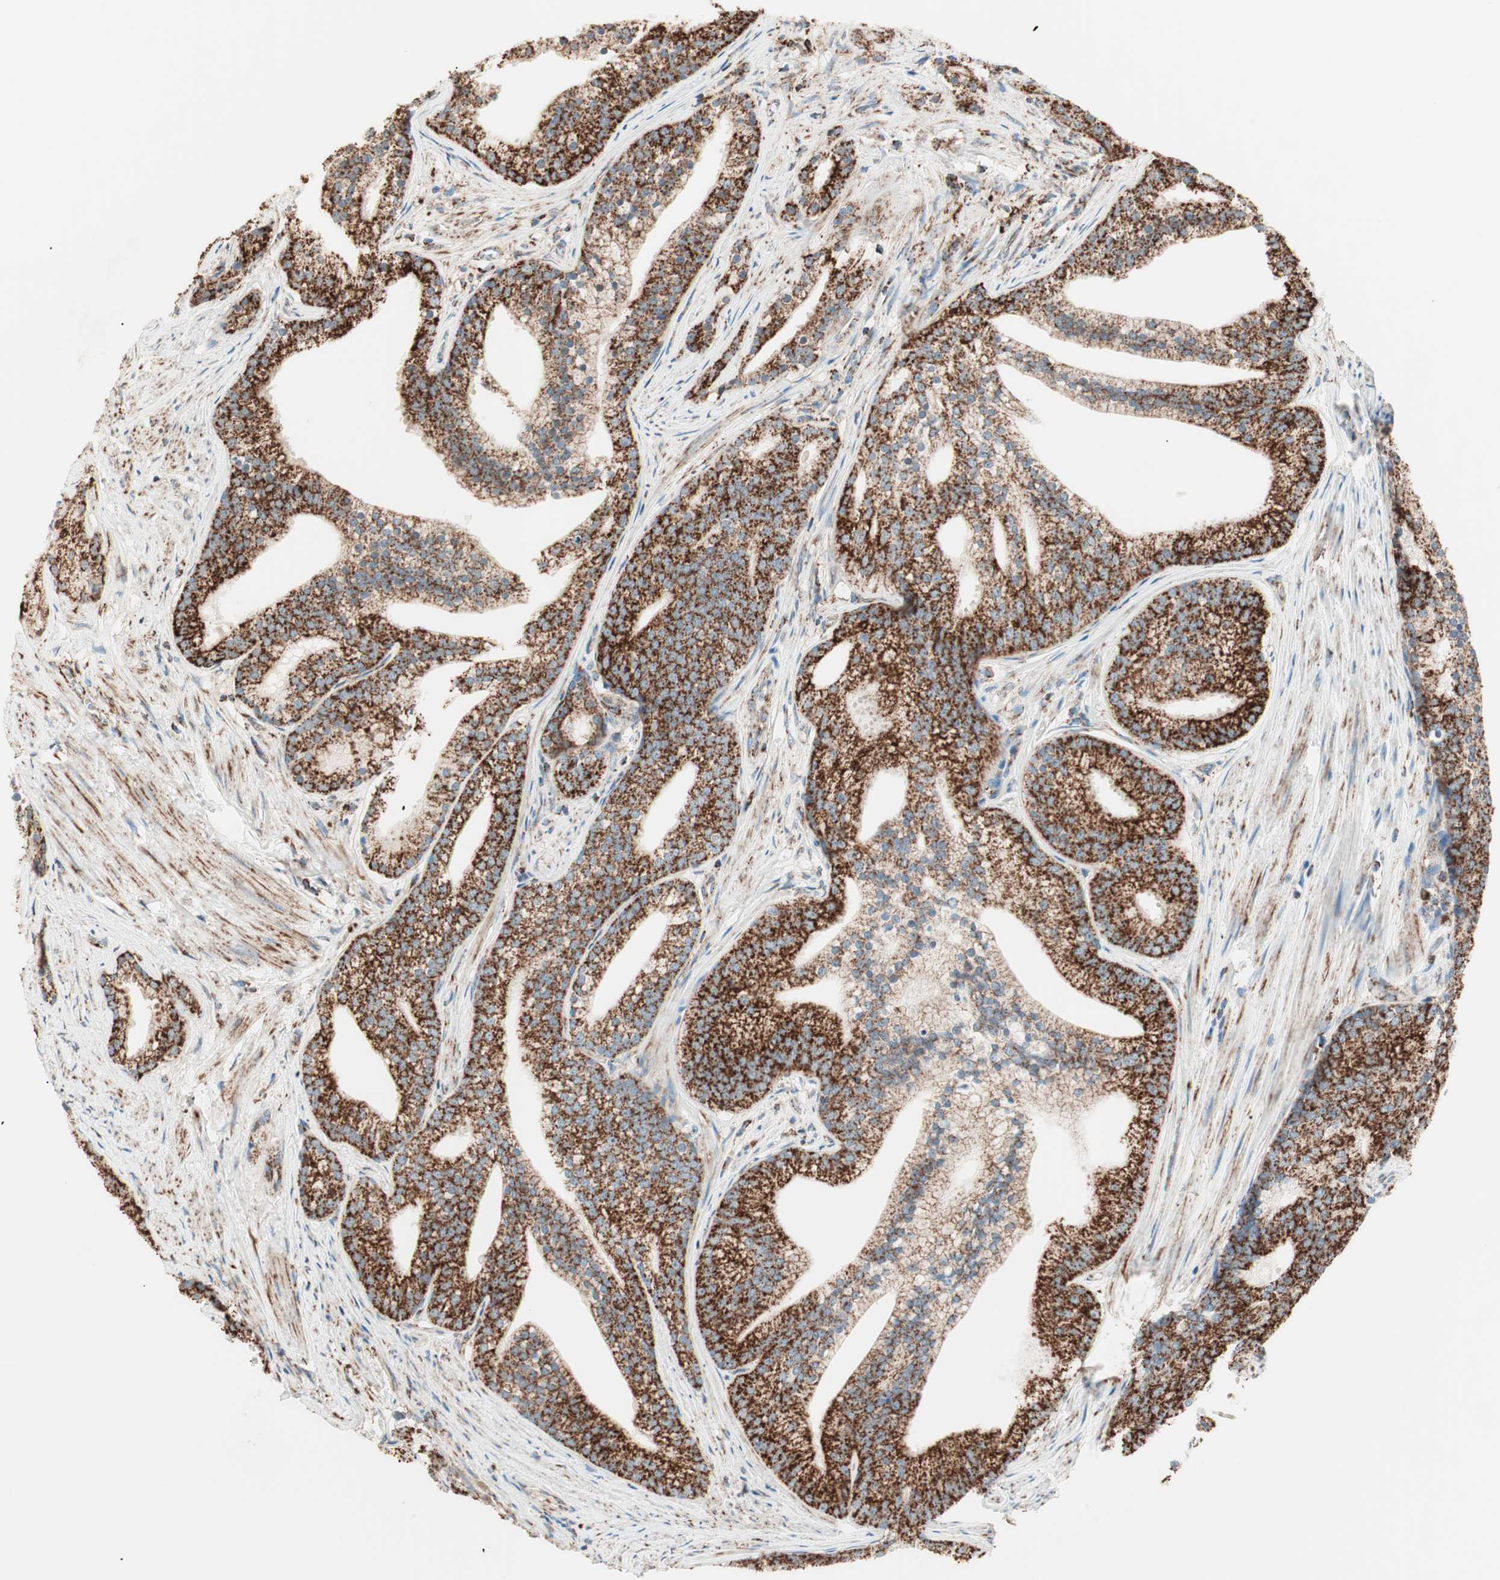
{"staining": {"intensity": "strong", "quantity": ">75%", "location": "cytoplasmic/membranous"}, "tissue": "prostate cancer", "cell_type": "Tumor cells", "image_type": "cancer", "snomed": [{"axis": "morphology", "description": "Adenocarcinoma, Low grade"}, {"axis": "topography", "description": "Prostate"}], "caption": "IHC (DAB) staining of human prostate low-grade adenocarcinoma reveals strong cytoplasmic/membranous protein positivity in approximately >75% of tumor cells. The staining is performed using DAB (3,3'-diaminobenzidine) brown chromogen to label protein expression. The nuclei are counter-stained blue using hematoxylin.", "gene": "TOMM22", "patient": {"sex": "male", "age": 71}}